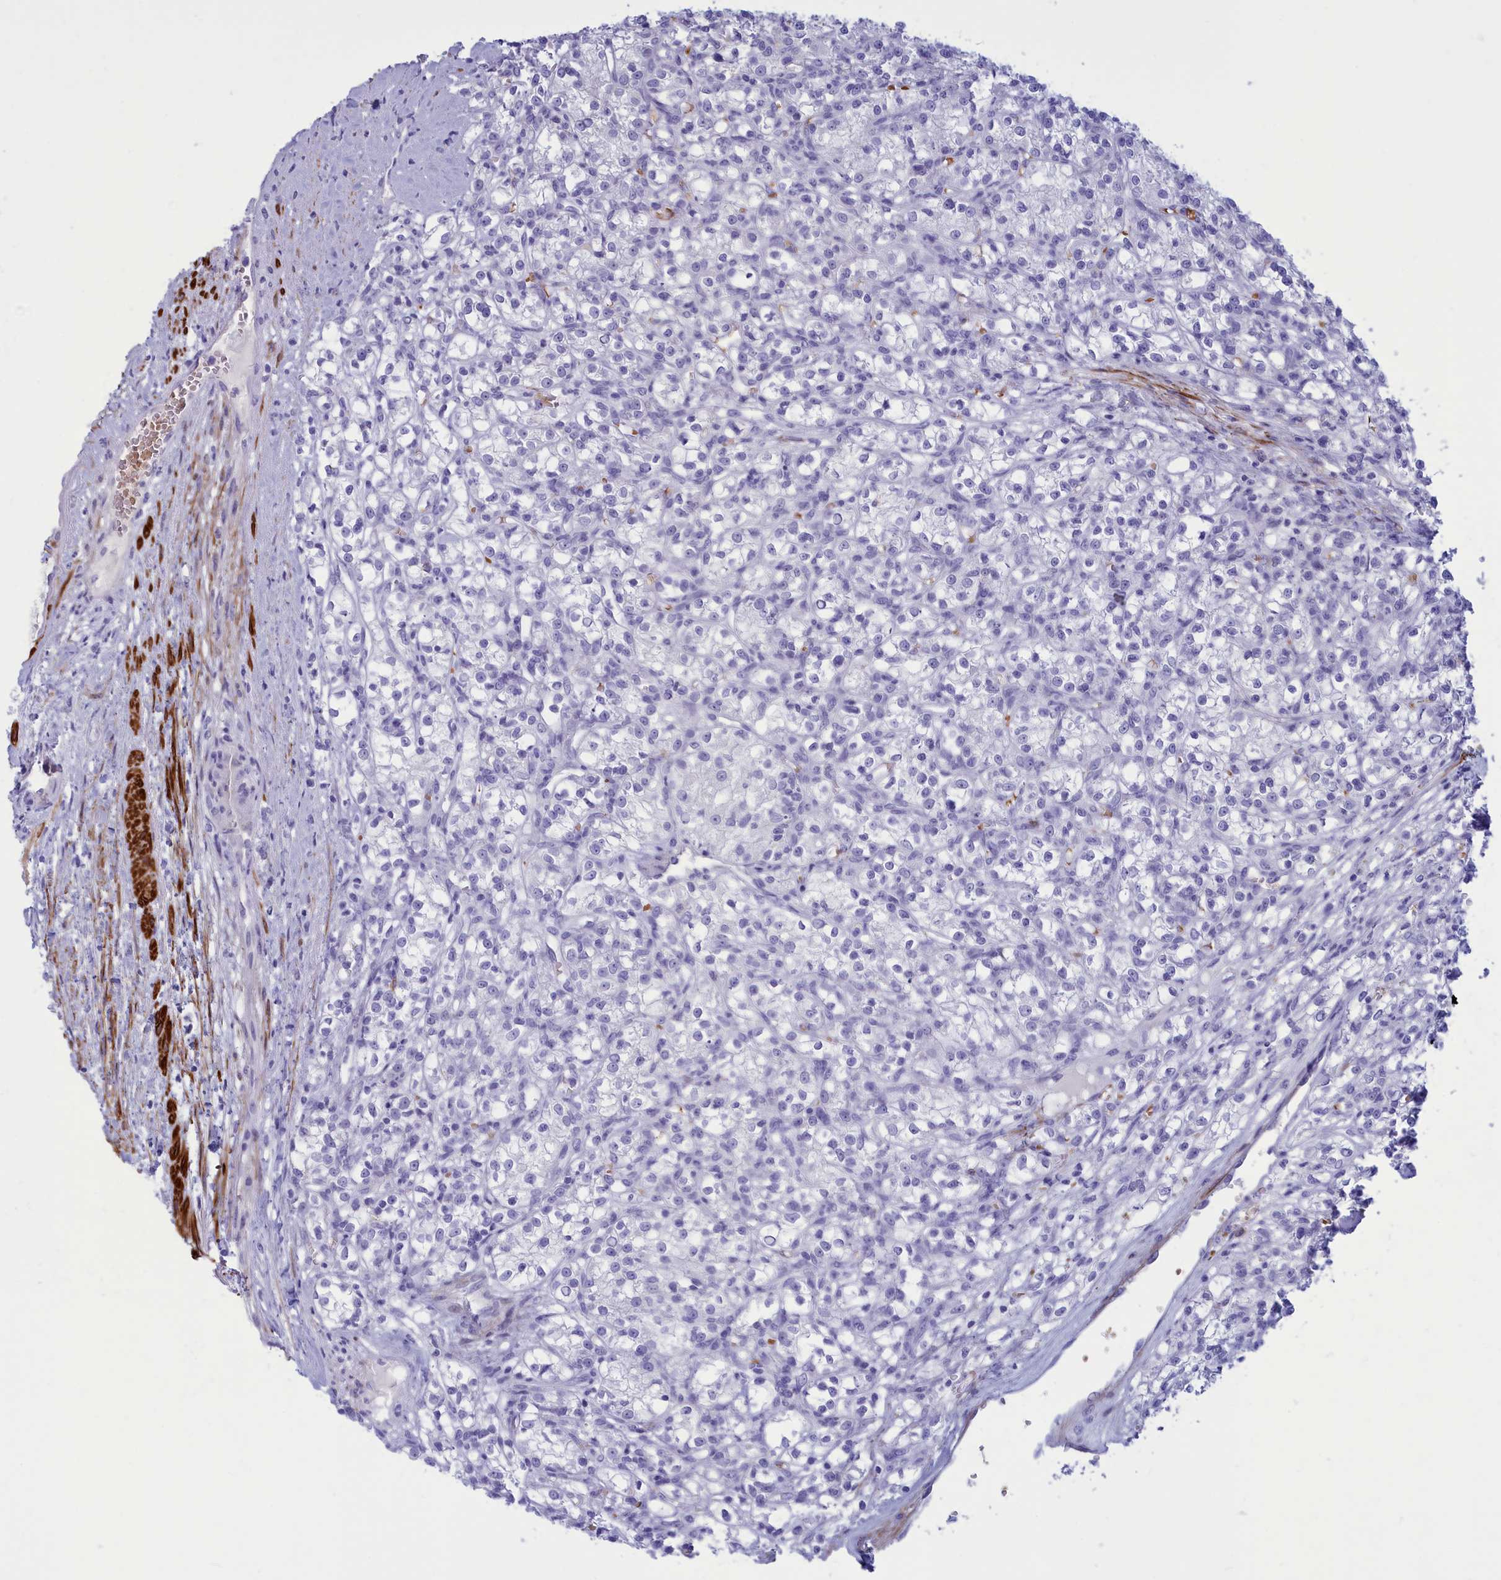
{"staining": {"intensity": "negative", "quantity": "none", "location": "none"}, "tissue": "renal cancer", "cell_type": "Tumor cells", "image_type": "cancer", "snomed": [{"axis": "morphology", "description": "Adenocarcinoma, NOS"}, {"axis": "topography", "description": "Kidney"}], "caption": "Photomicrograph shows no protein expression in tumor cells of renal adenocarcinoma tissue. (Stains: DAB IHC with hematoxylin counter stain, Microscopy: brightfield microscopy at high magnification).", "gene": "GAPDHS", "patient": {"sex": "female", "age": 59}}